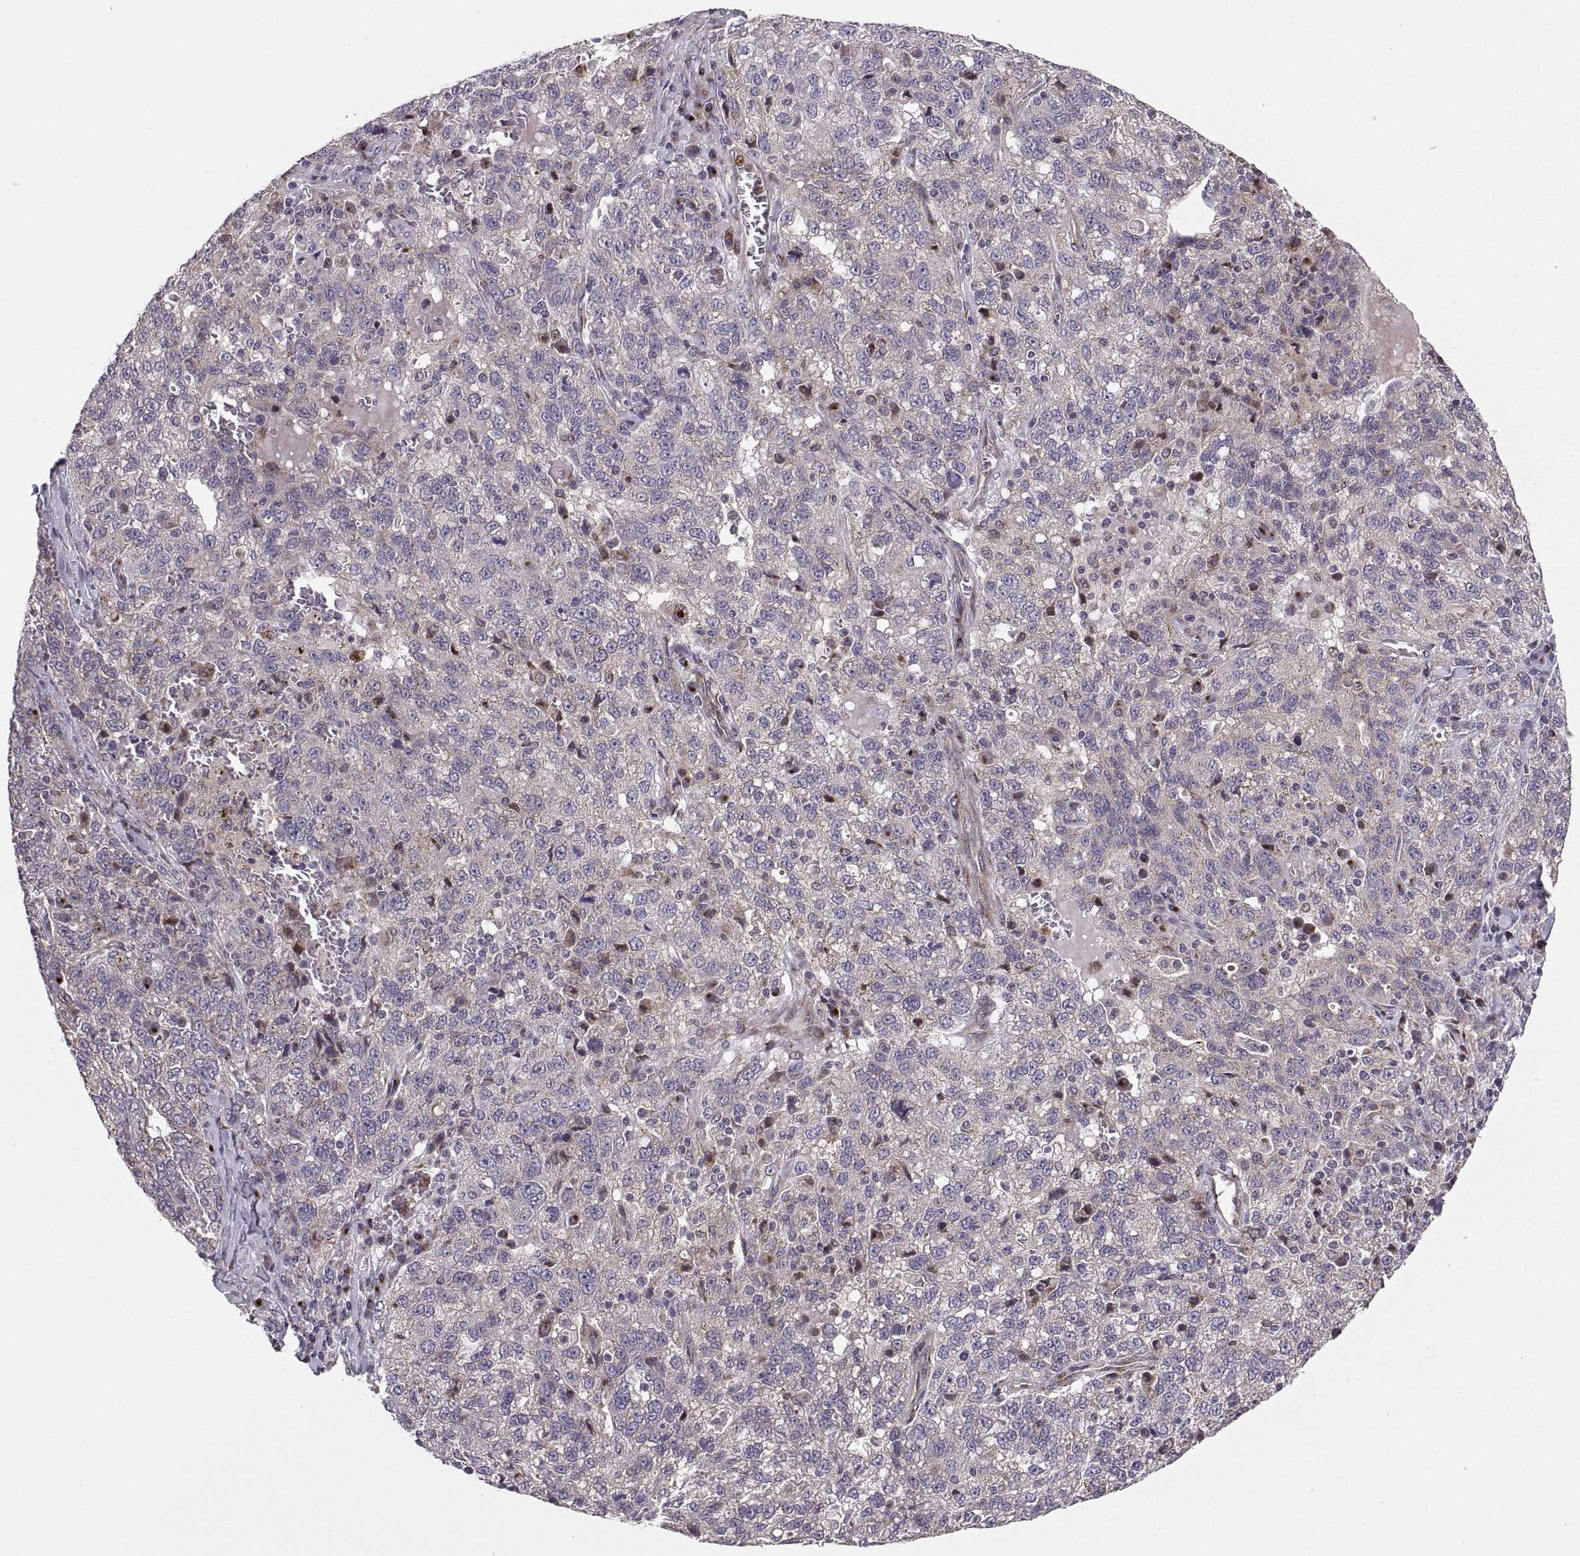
{"staining": {"intensity": "negative", "quantity": "none", "location": "none"}, "tissue": "ovarian cancer", "cell_type": "Tumor cells", "image_type": "cancer", "snomed": [{"axis": "morphology", "description": "Cystadenocarcinoma, serous, NOS"}, {"axis": "topography", "description": "Ovary"}], "caption": "IHC of human ovarian cancer displays no staining in tumor cells. (DAB IHC visualized using brightfield microscopy, high magnification).", "gene": "TESC", "patient": {"sex": "female", "age": 71}}